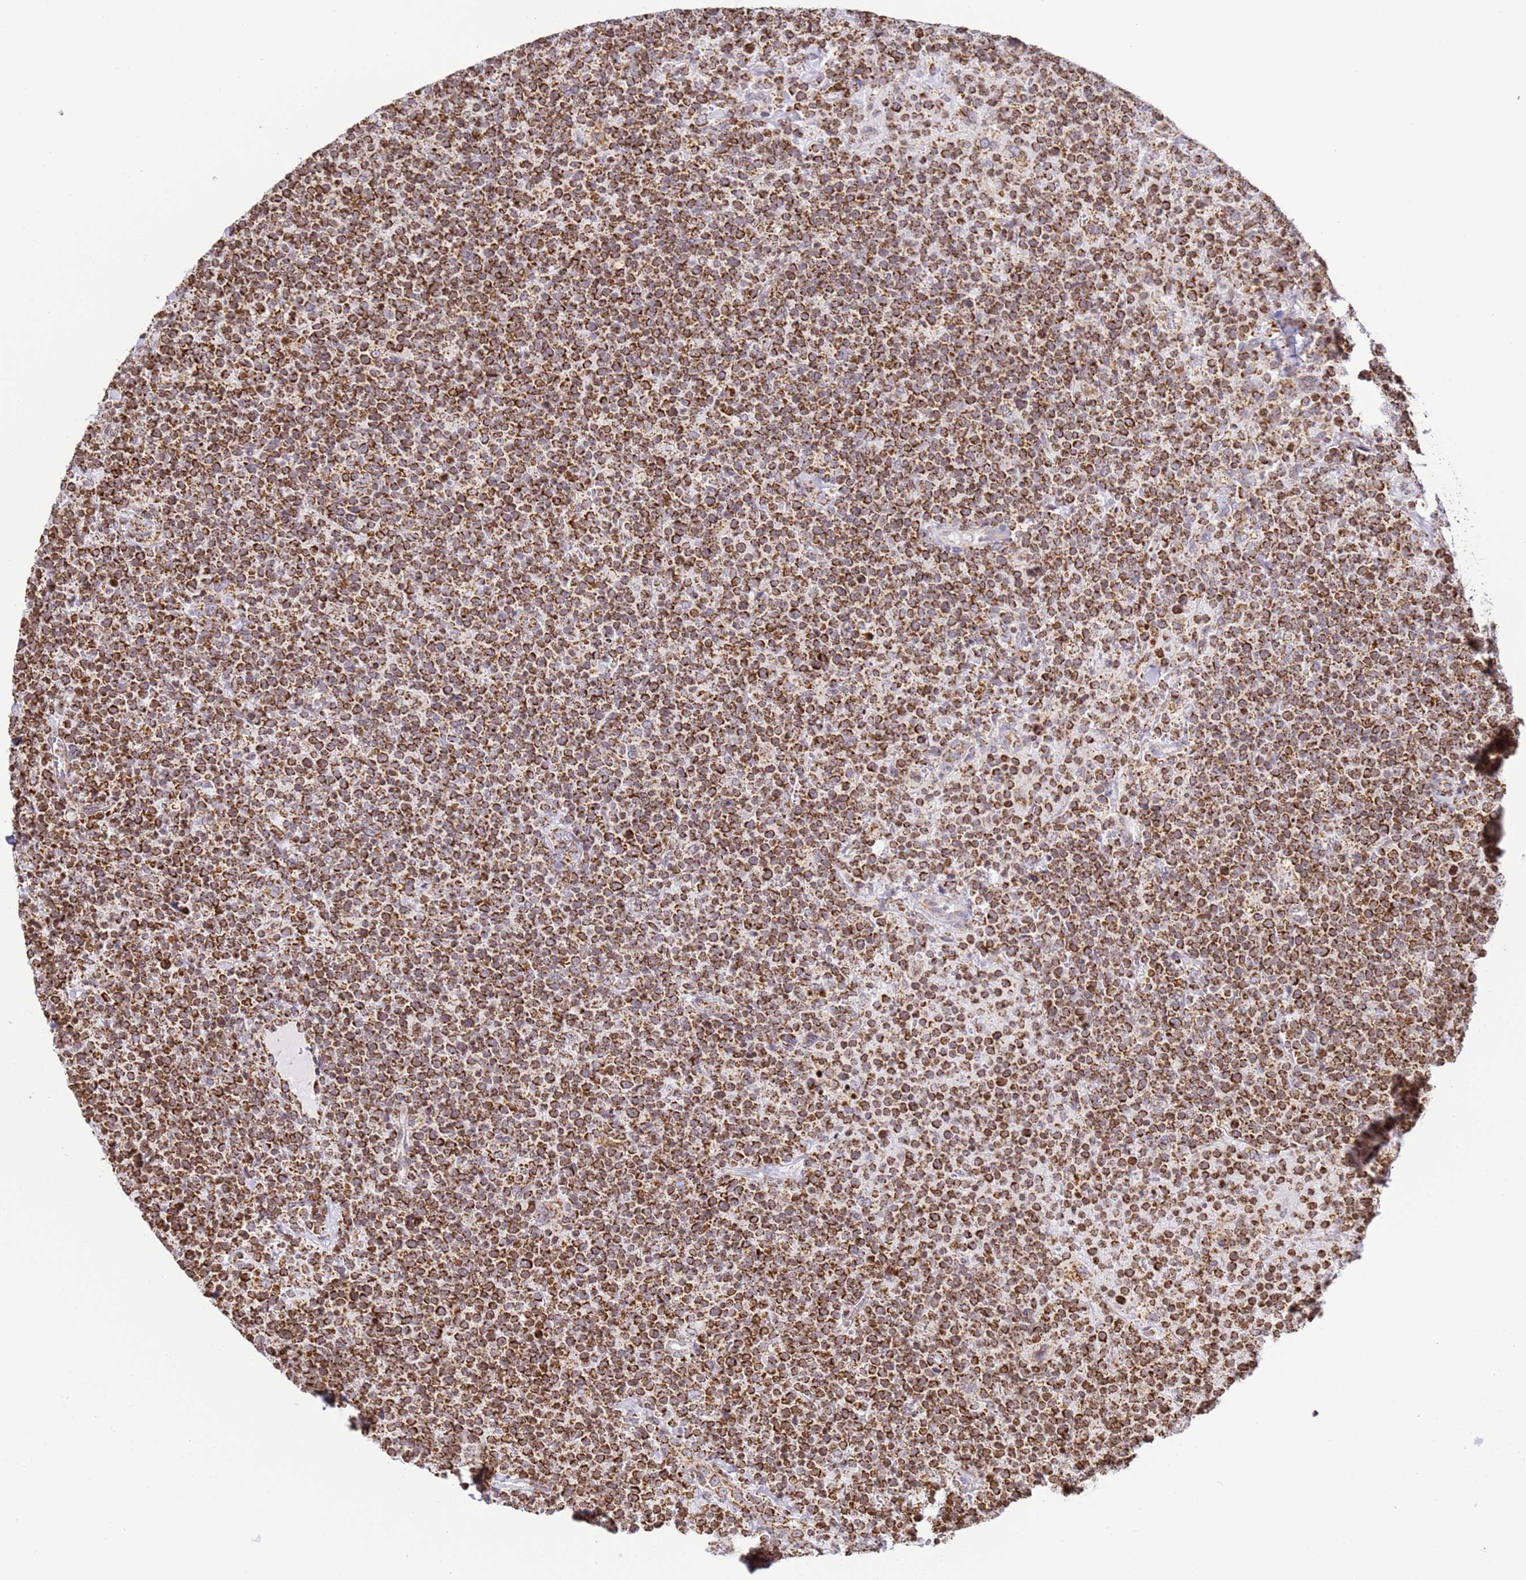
{"staining": {"intensity": "strong", "quantity": ">75%", "location": "cytoplasmic/membranous"}, "tissue": "lymphoma", "cell_type": "Tumor cells", "image_type": "cancer", "snomed": [{"axis": "morphology", "description": "Malignant lymphoma, non-Hodgkin's type, High grade"}, {"axis": "topography", "description": "Lymph node"}], "caption": "Lymphoma stained for a protein shows strong cytoplasmic/membranous positivity in tumor cells.", "gene": "HSPE1", "patient": {"sex": "male", "age": 61}}